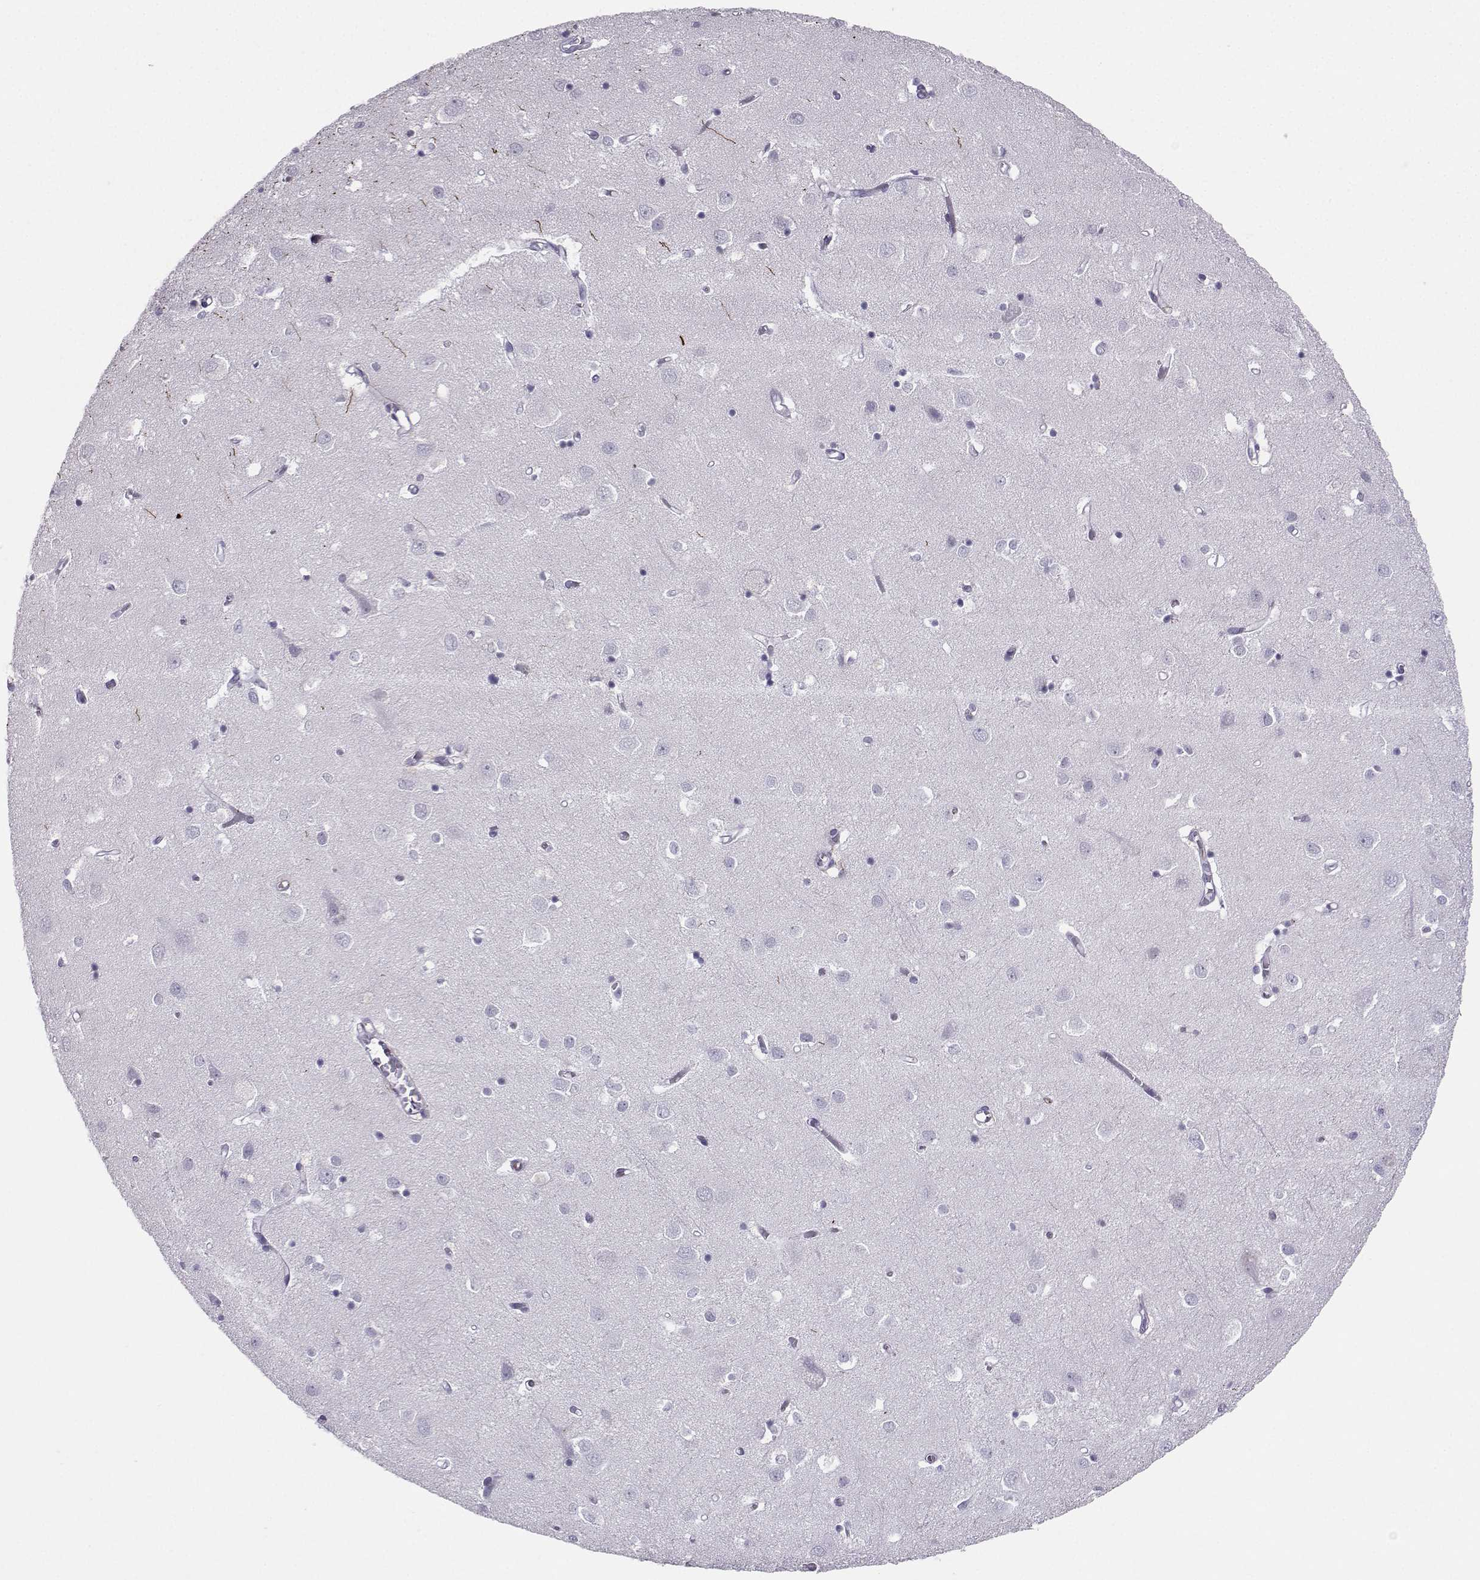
{"staining": {"intensity": "negative", "quantity": "none", "location": "none"}, "tissue": "cerebral cortex", "cell_type": "Endothelial cells", "image_type": "normal", "snomed": [{"axis": "morphology", "description": "Normal tissue, NOS"}, {"axis": "topography", "description": "Cerebral cortex"}], "caption": "Immunohistochemistry of unremarkable human cerebral cortex demonstrates no expression in endothelial cells. (Stains: DAB immunohistochemistry (IHC) with hematoxylin counter stain, Microscopy: brightfield microscopy at high magnification).", "gene": "LHX1", "patient": {"sex": "male", "age": 70}}